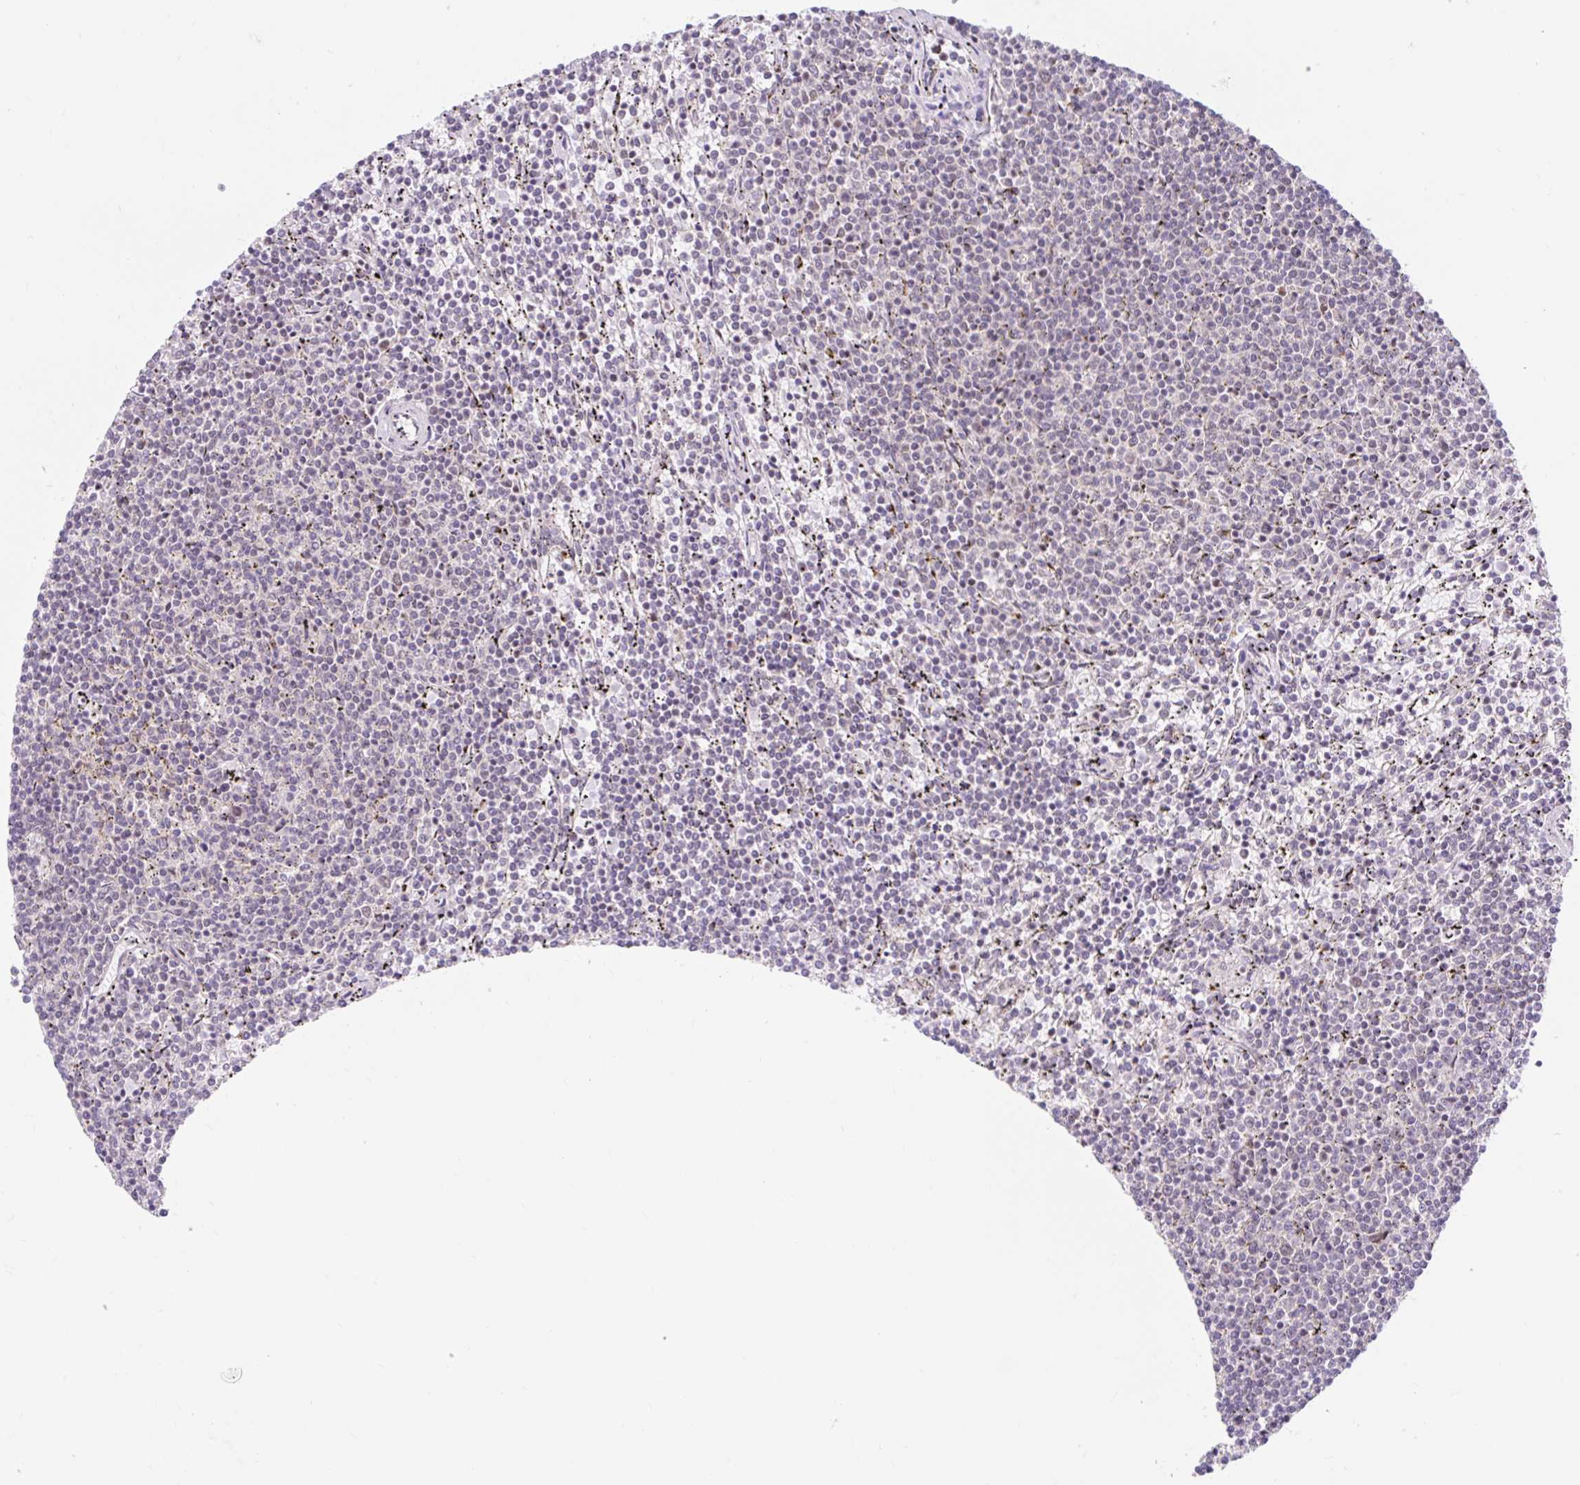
{"staining": {"intensity": "negative", "quantity": "none", "location": "none"}, "tissue": "lymphoma", "cell_type": "Tumor cells", "image_type": "cancer", "snomed": [{"axis": "morphology", "description": "Malignant lymphoma, non-Hodgkin's type, Low grade"}, {"axis": "topography", "description": "Spleen"}], "caption": "DAB (3,3'-diaminobenzidine) immunohistochemical staining of malignant lymphoma, non-Hodgkin's type (low-grade) exhibits no significant positivity in tumor cells.", "gene": "SRSF10", "patient": {"sex": "female", "age": 50}}